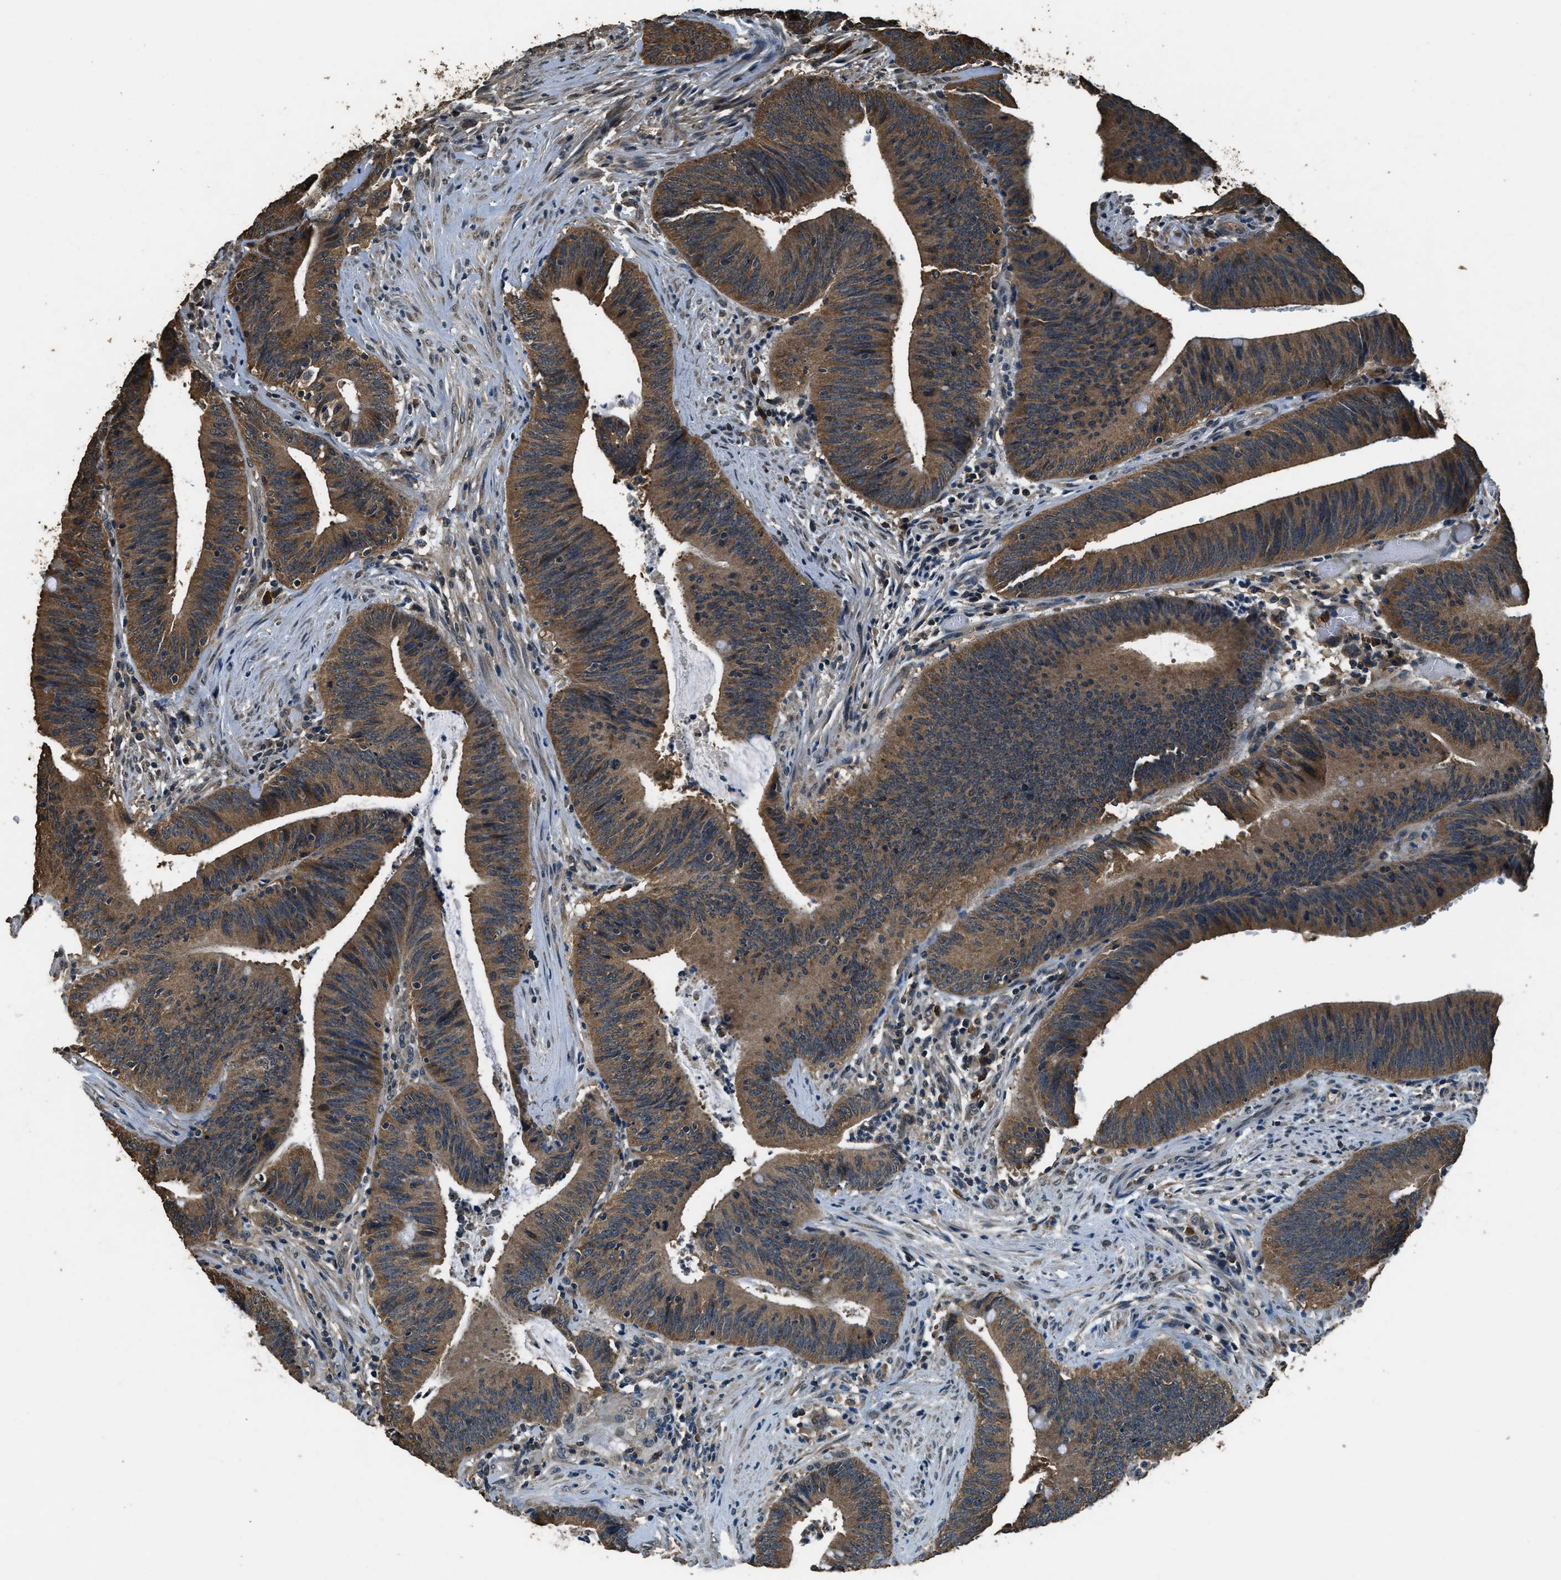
{"staining": {"intensity": "moderate", "quantity": ">75%", "location": "cytoplasmic/membranous"}, "tissue": "colorectal cancer", "cell_type": "Tumor cells", "image_type": "cancer", "snomed": [{"axis": "morphology", "description": "Normal tissue, NOS"}, {"axis": "morphology", "description": "Adenocarcinoma, NOS"}, {"axis": "topography", "description": "Rectum"}], "caption": "Protein expression analysis of human colorectal adenocarcinoma reveals moderate cytoplasmic/membranous positivity in approximately >75% of tumor cells. Ihc stains the protein of interest in brown and the nuclei are stained blue.", "gene": "SALL3", "patient": {"sex": "female", "age": 66}}